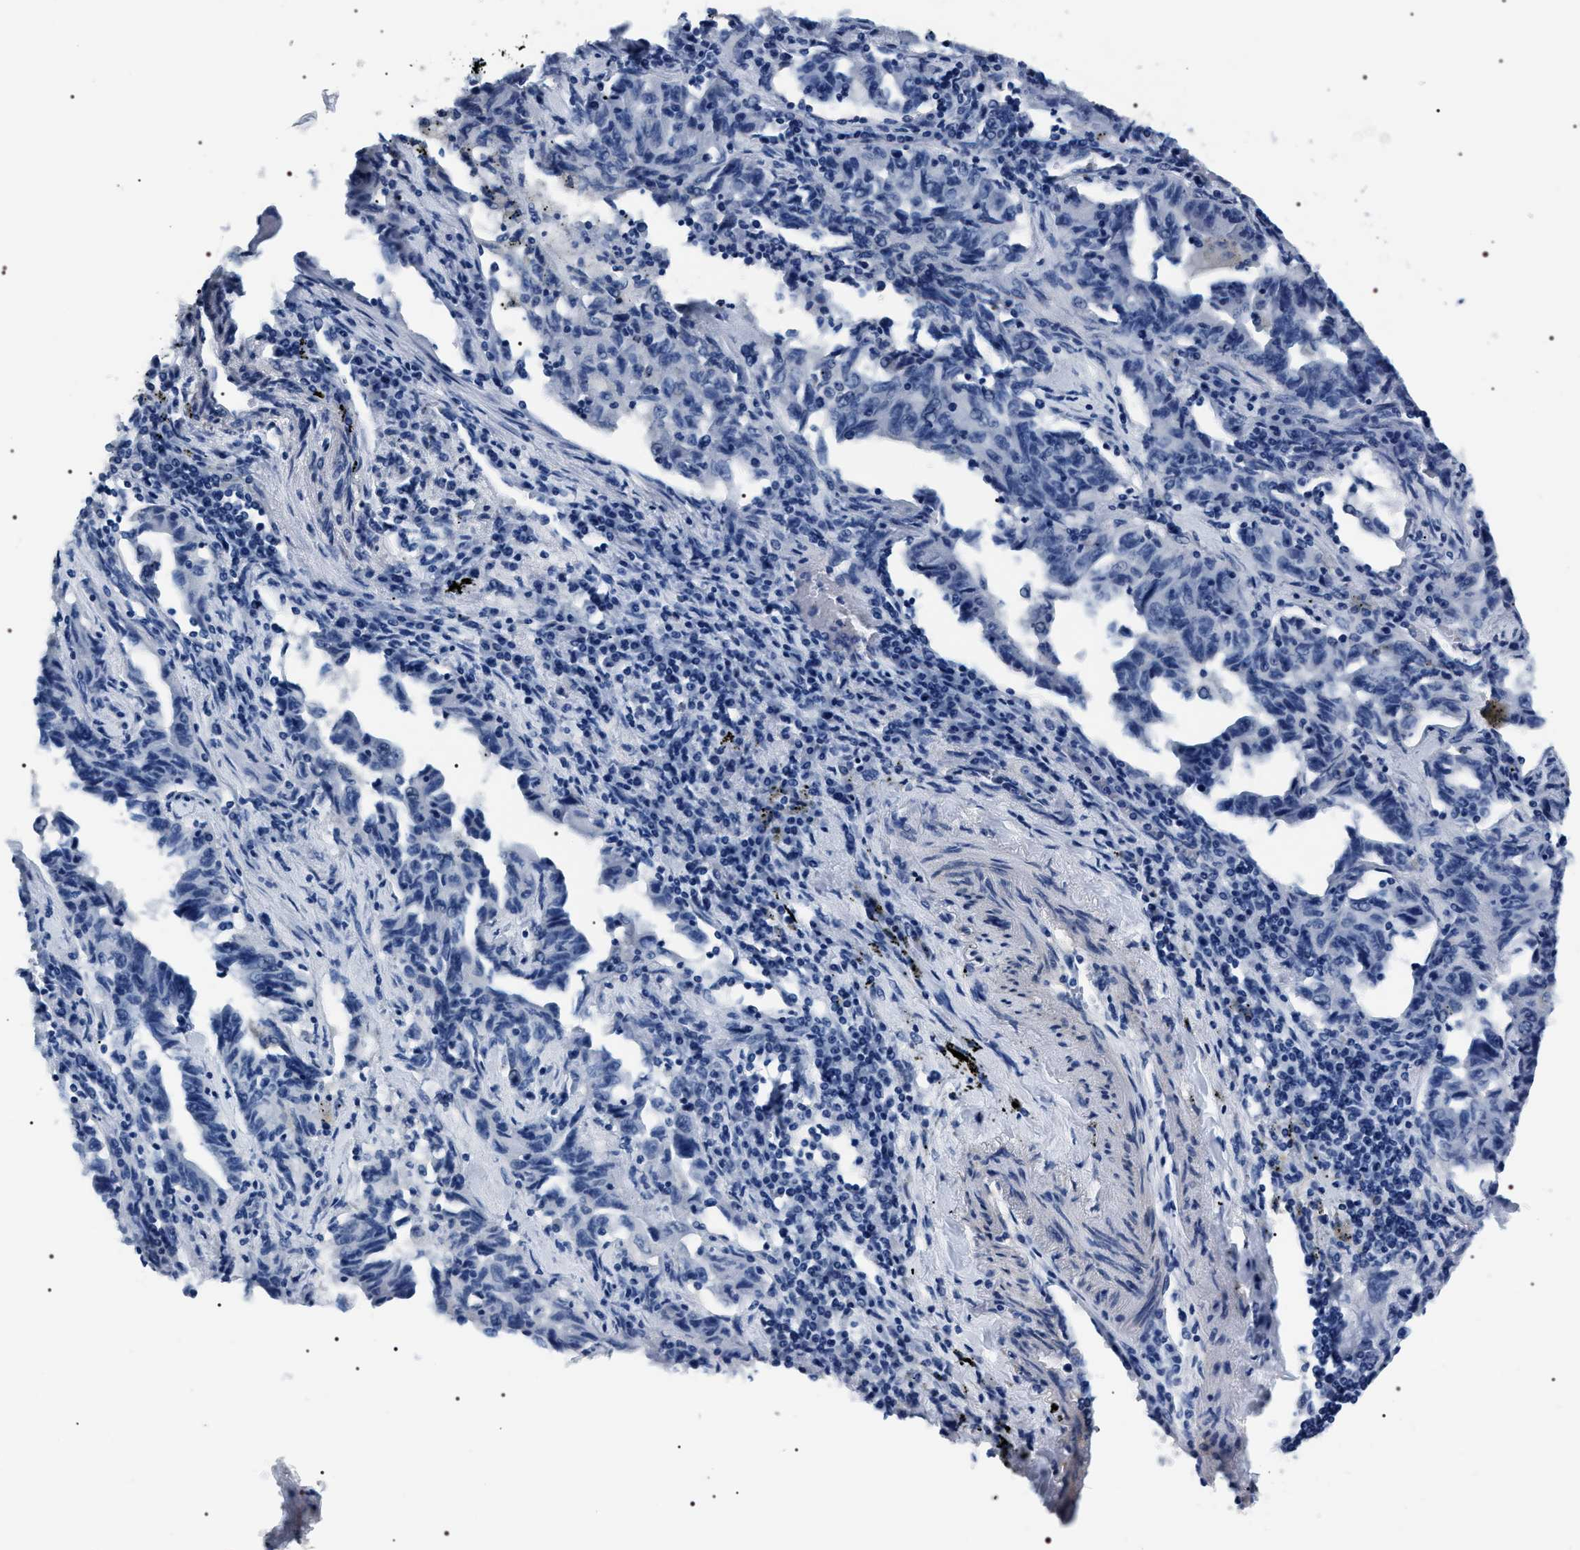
{"staining": {"intensity": "negative", "quantity": "none", "location": "none"}, "tissue": "lung cancer", "cell_type": "Tumor cells", "image_type": "cancer", "snomed": [{"axis": "morphology", "description": "Adenocarcinoma, NOS"}, {"axis": "topography", "description": "Lung"}], "caption": "IHC image of lung cancer stained for a protein (brown), which displays no positivity in tumor cells.", "gene": "ADH4", "patient": {"sex": "female", "age": 51}}